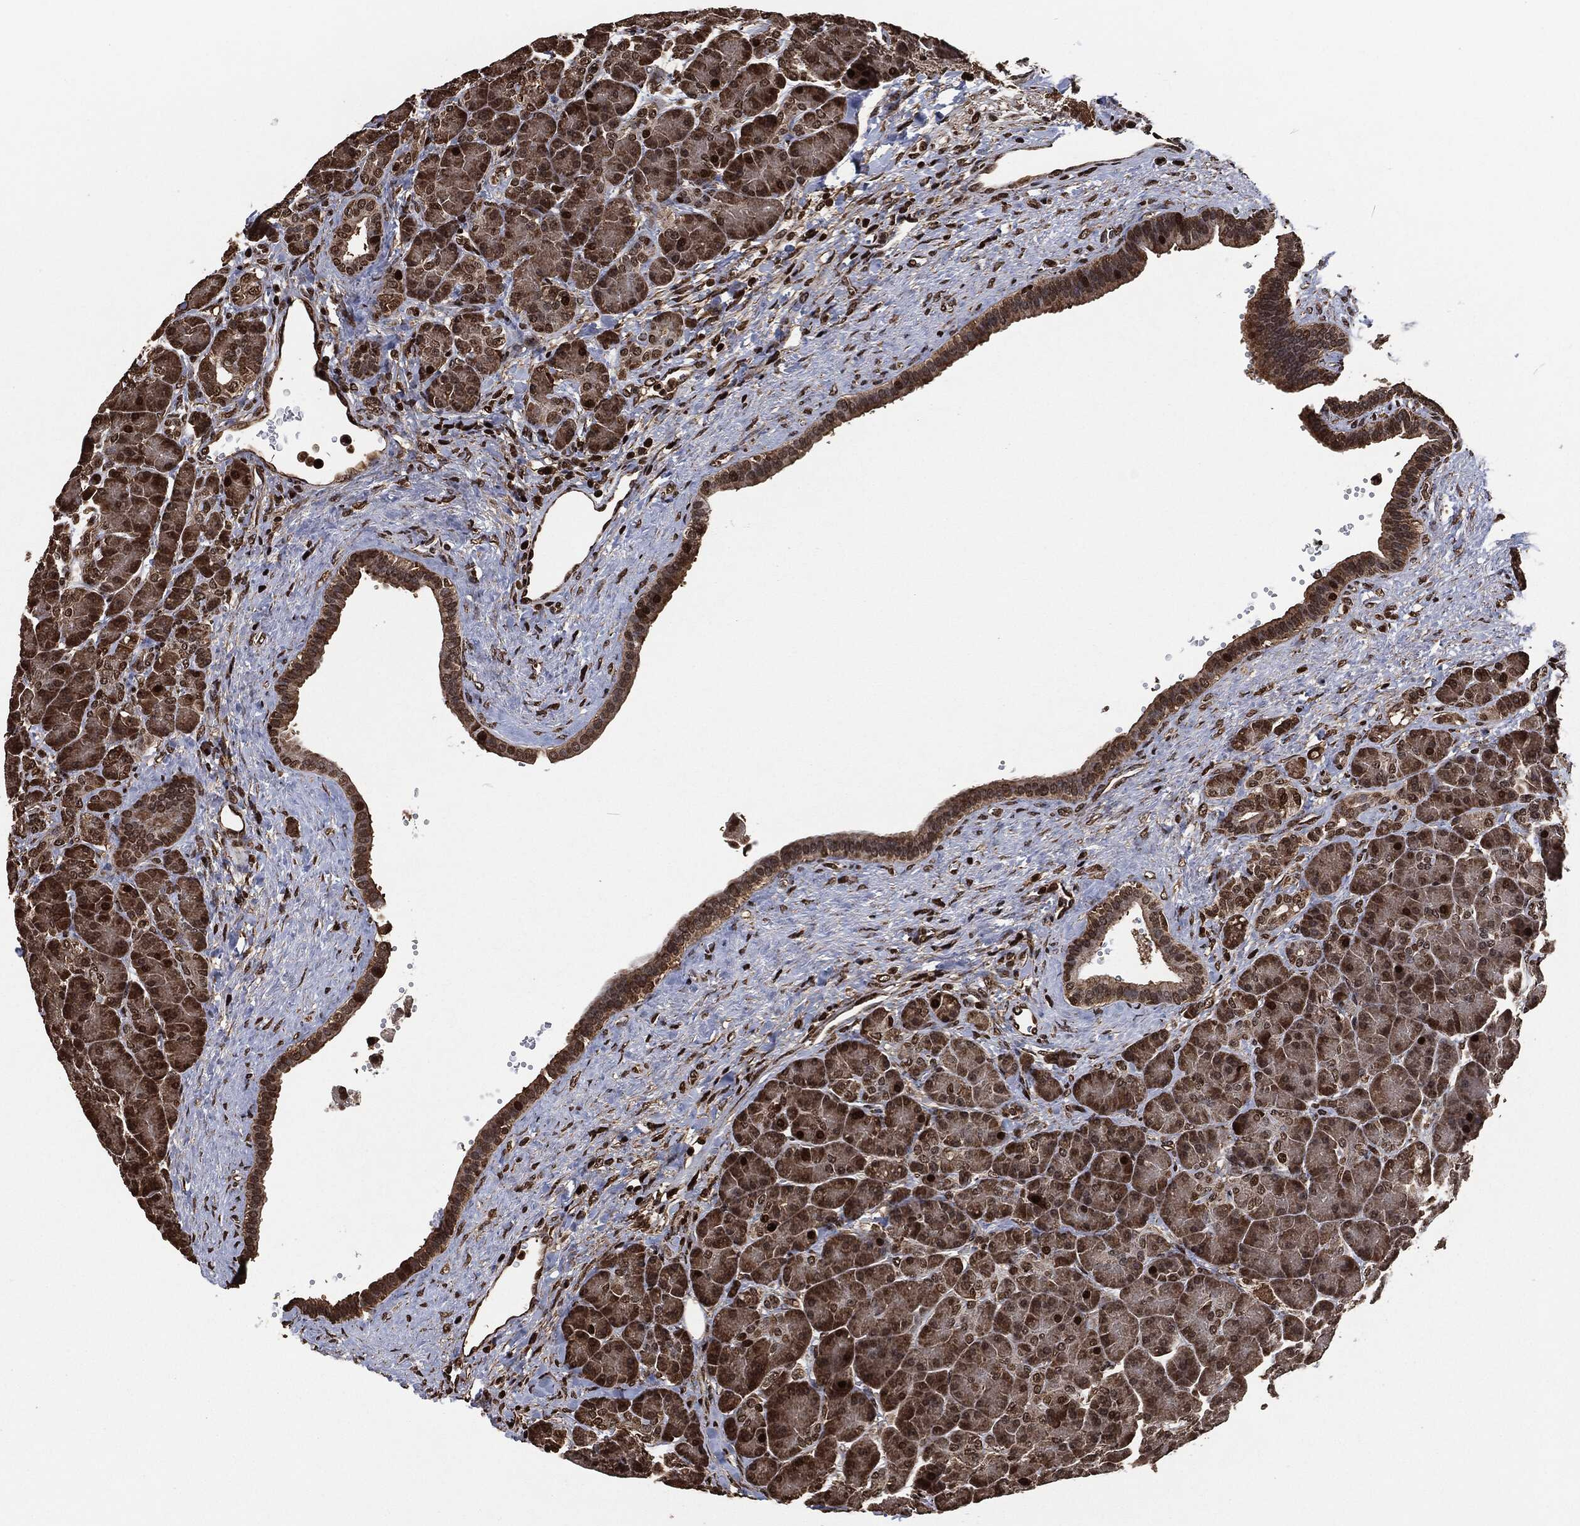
{"staining": {"intensity": "strong", "quantity": "<25%", "location": "nuclear"}, "tissue": "pancreas", "cell_type": "Exocrine glandular cells", "image_type": "normal", "snomed": [{"axis": "morphology", "description": "Normal tissue, NOS"}, {"axis": "topography", "description": "Pancreas"}], "caption": "The immunohistochemical stain labels strong nuclear expression in exocrine glandular cells of normal pancreas.", "gene": "SNAI1", "patient": {"sex": "female", "age": 63}}